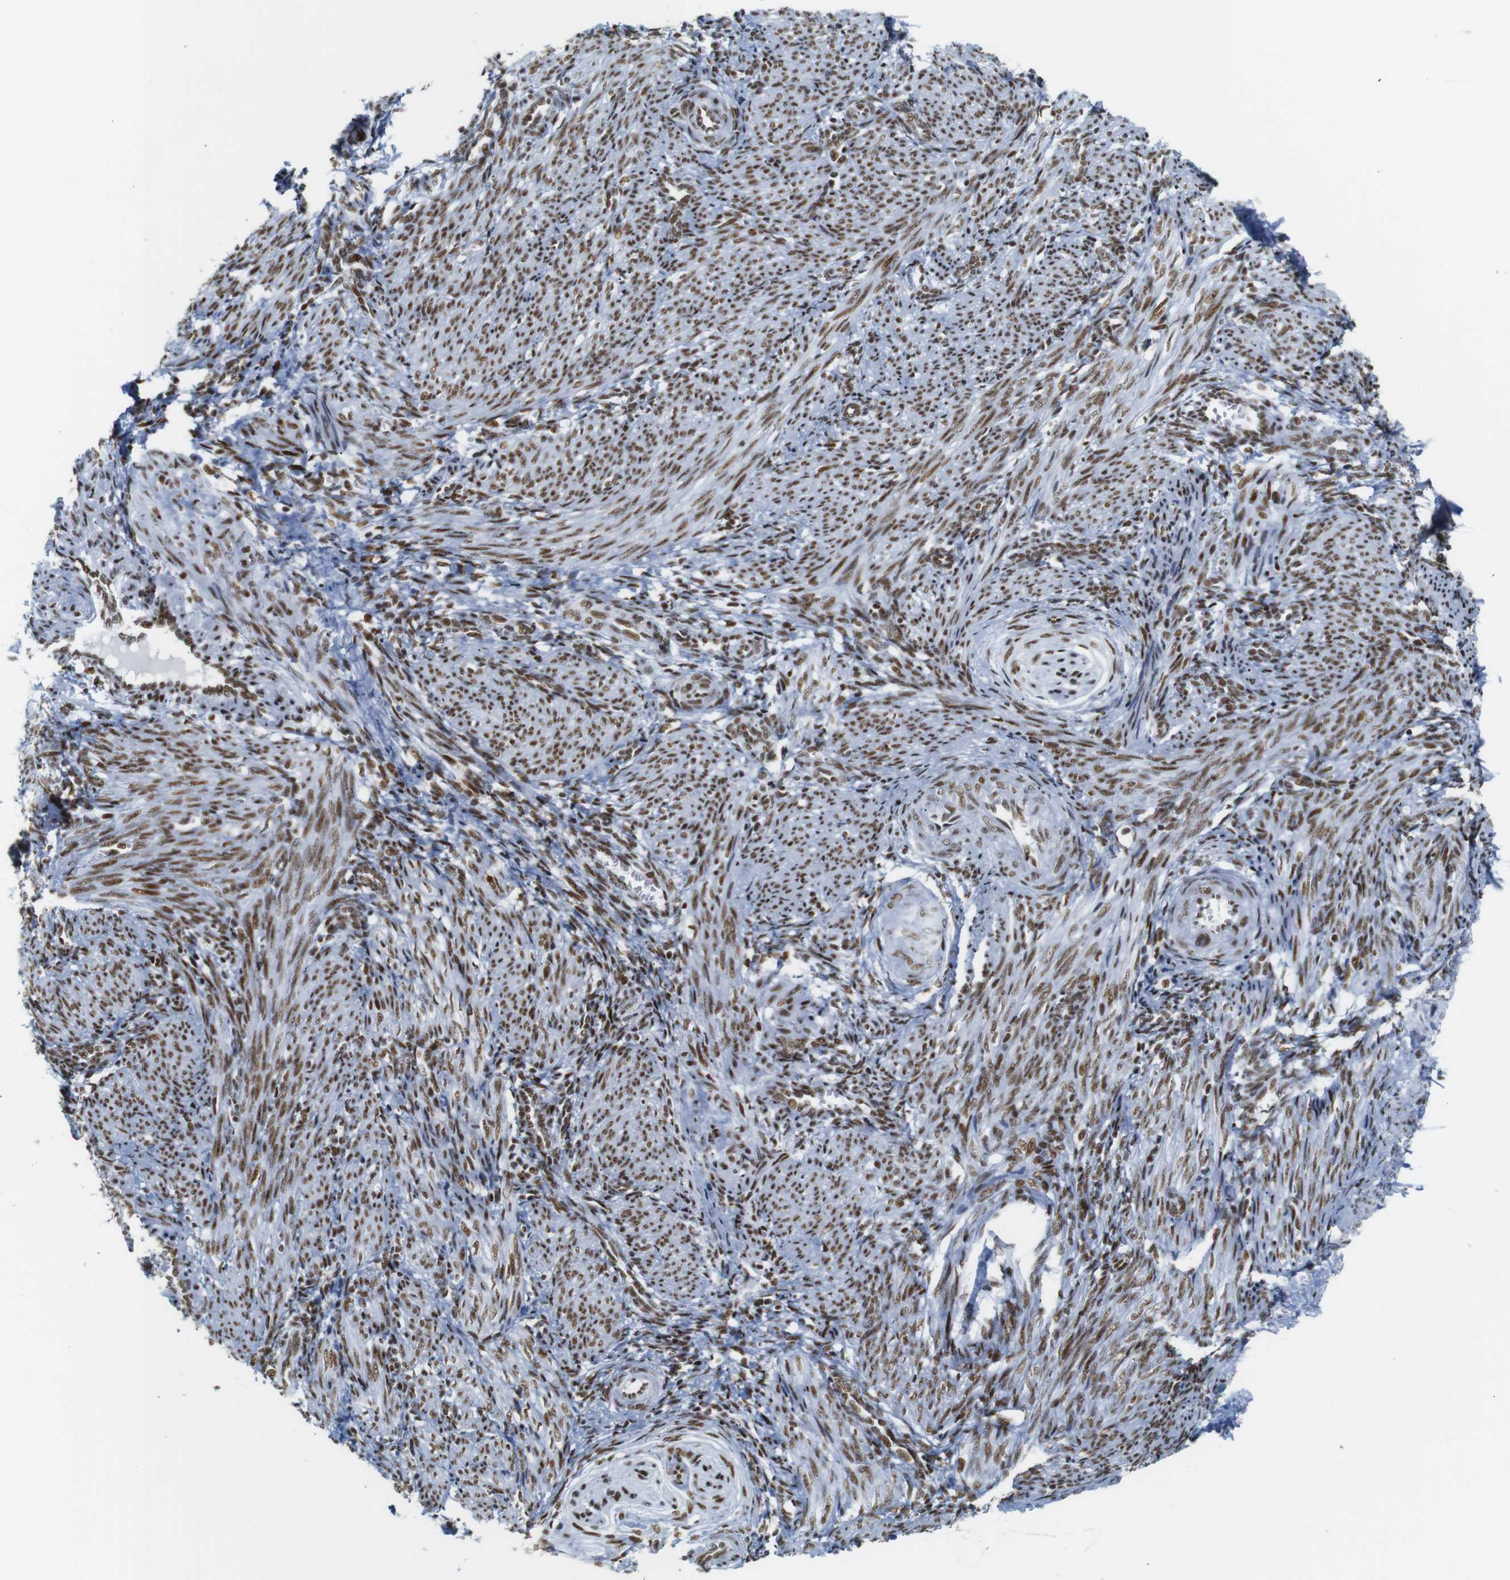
{"staining": {"intensity": "strong", "quantity": ">75%", "location": "nuclear"}, "tissue": "smooth muscle", "cell_type": "Smooth muscle cells", "image_type": "normal", "snomed": [{"axis": "morphology", "description": "Normal tissue, NOS"}, {"axis": "topography", "description": "Endometrium"}], "caption": "DAB immunohistochemical staining of unremarkable human smooth muscle displays strong nuclear protein expression in approximately >75% of smooth muscle cells.", "gene": "TRA2B", "patient": {"sex": "female", "age": 33}}